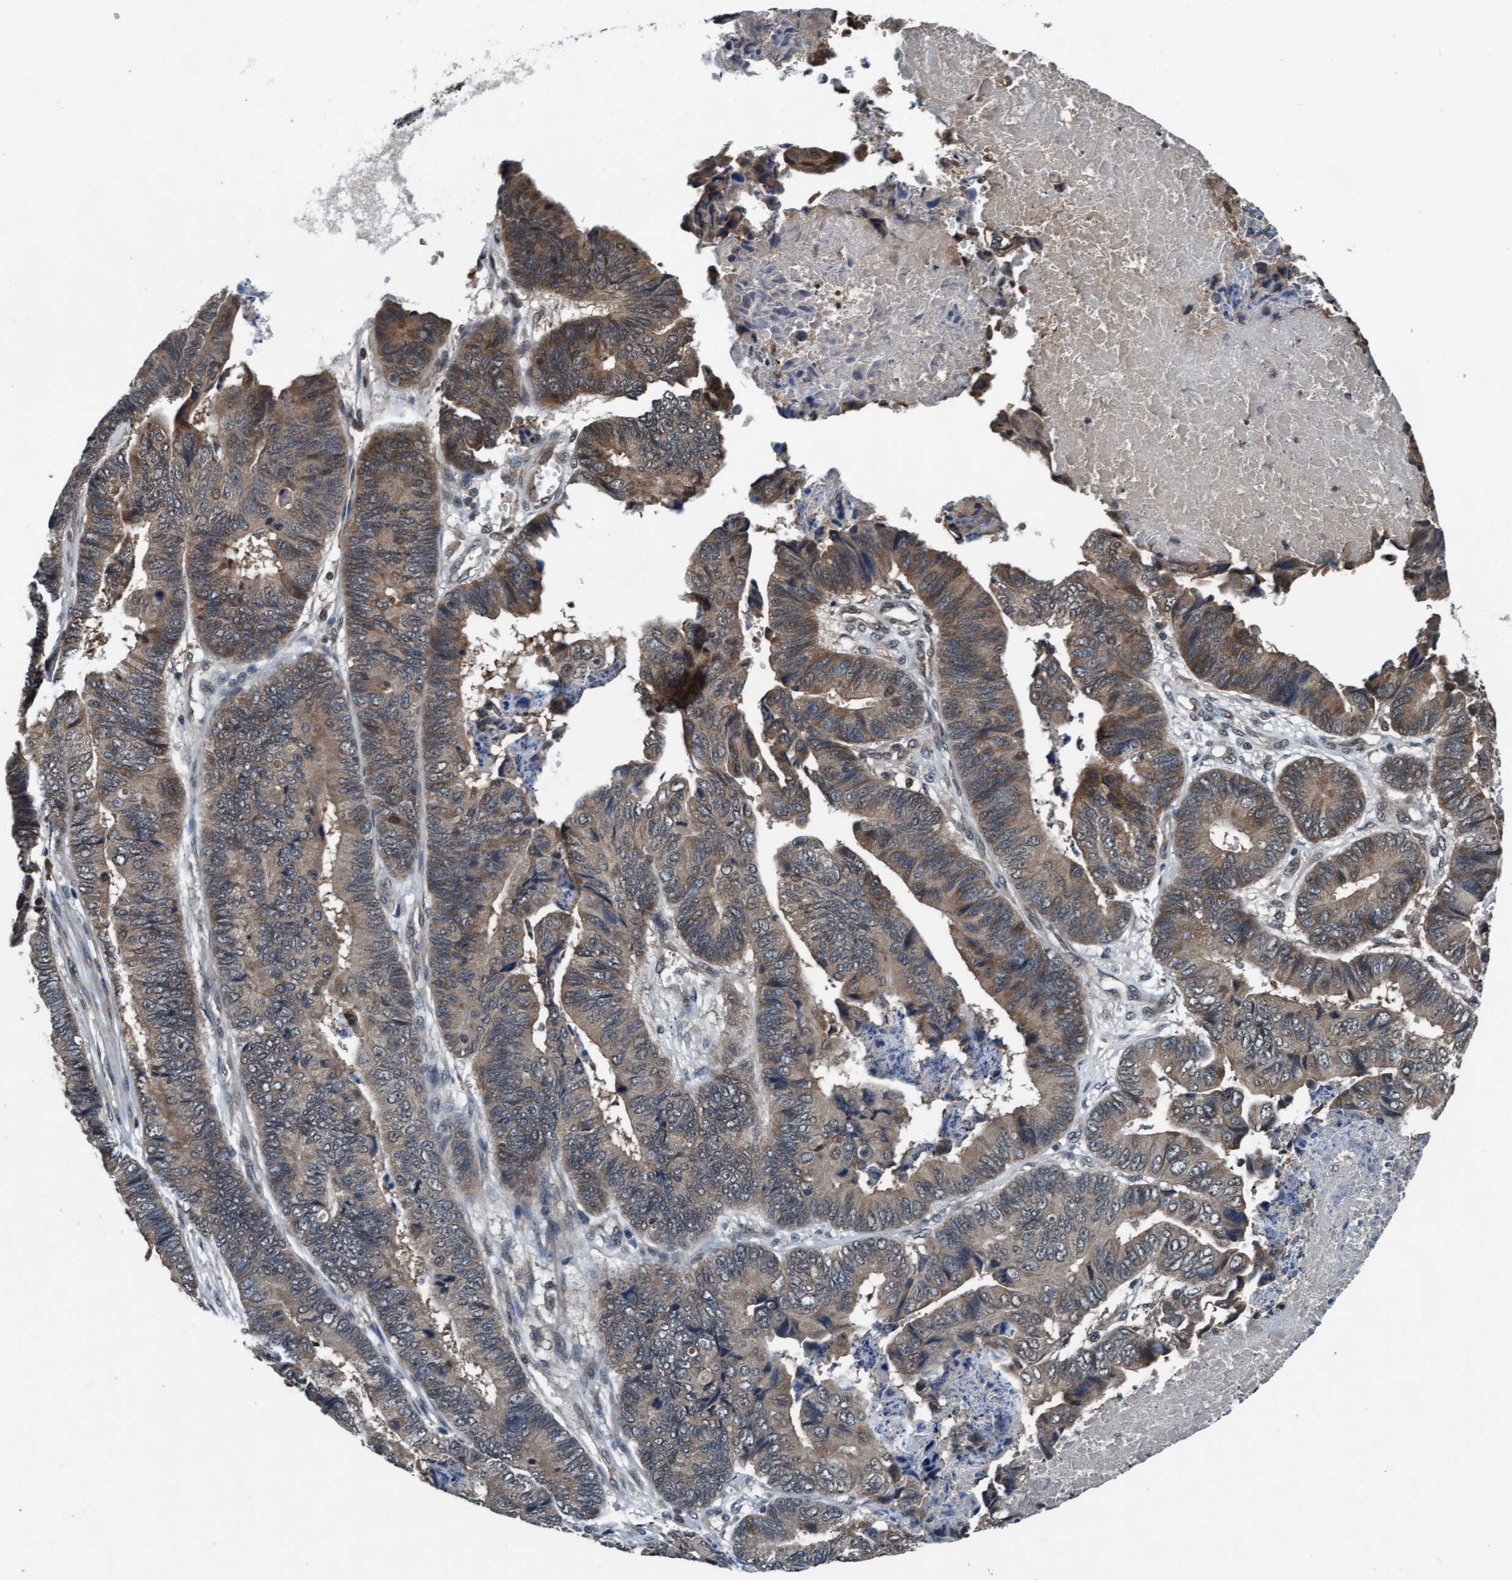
{"staining": {"intensity": "moderate", "quantity": ">75%", "location": "cytoplasmic/membranous"}, "tissue": "stomach cancer", "cell_type": "Tumor cells", "image_type": "cancer", "snomed": [{"axis": "morphology", "description": "Adenocarcinoma, NOS"}, {"axis": "topography", "description": "Stomach, lower"}], "caption": "A medium amount of moderate cytoplasmic/membranous positivity is identified in approximately >75% of tumor cells in stomach cancer tissue. The staining was performed using DAB, with brown indicating positive protein expression. Nuclei are stained blue with hematoxylin.", "gene": "WASF1", "patient": {"sex": "male", "age": 77}}